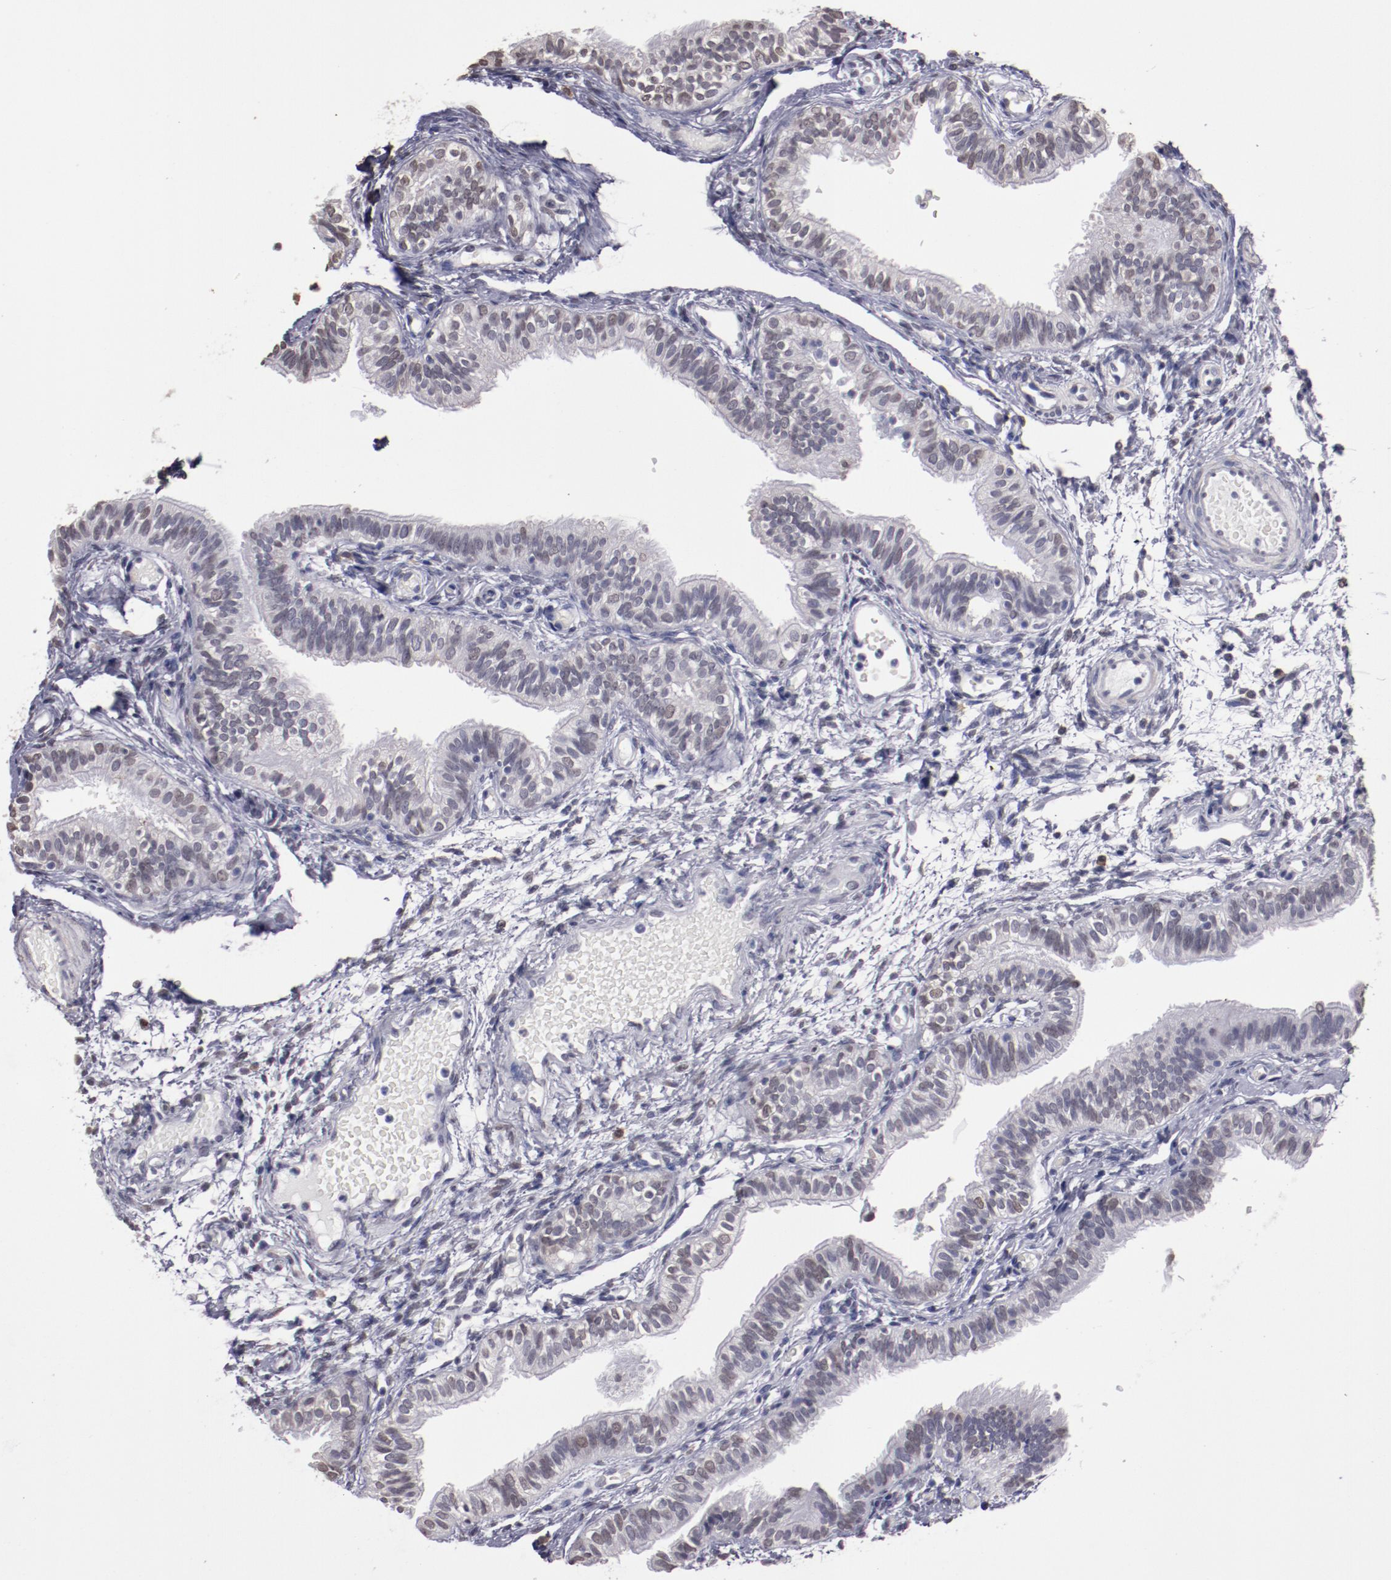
{"staining": {"intensity": "weak", "quantity": "<25%", "location": "nuclear"}, "tissue": "fallopian tube", "cell_type": "Glandular cells", "image_type": "normal", "snomed": [{"axis": "morphology", "description": "Normal tissue, NOS"}, {"axis": "morphology", "description": "Dermoid, NOS"}, {"axis": "topography", "description": "Fallopian tube"}], "caption": "Immunohistochemistry image of benign fallopian tube: fallopian tube stained with DAB reveals no significant protein positivity in glandular cells. (DAB IHC visualized using brightfield microscopy, high magnification).", "gene": "IRF4", "patient": {"sex": "female", "age": 33}}